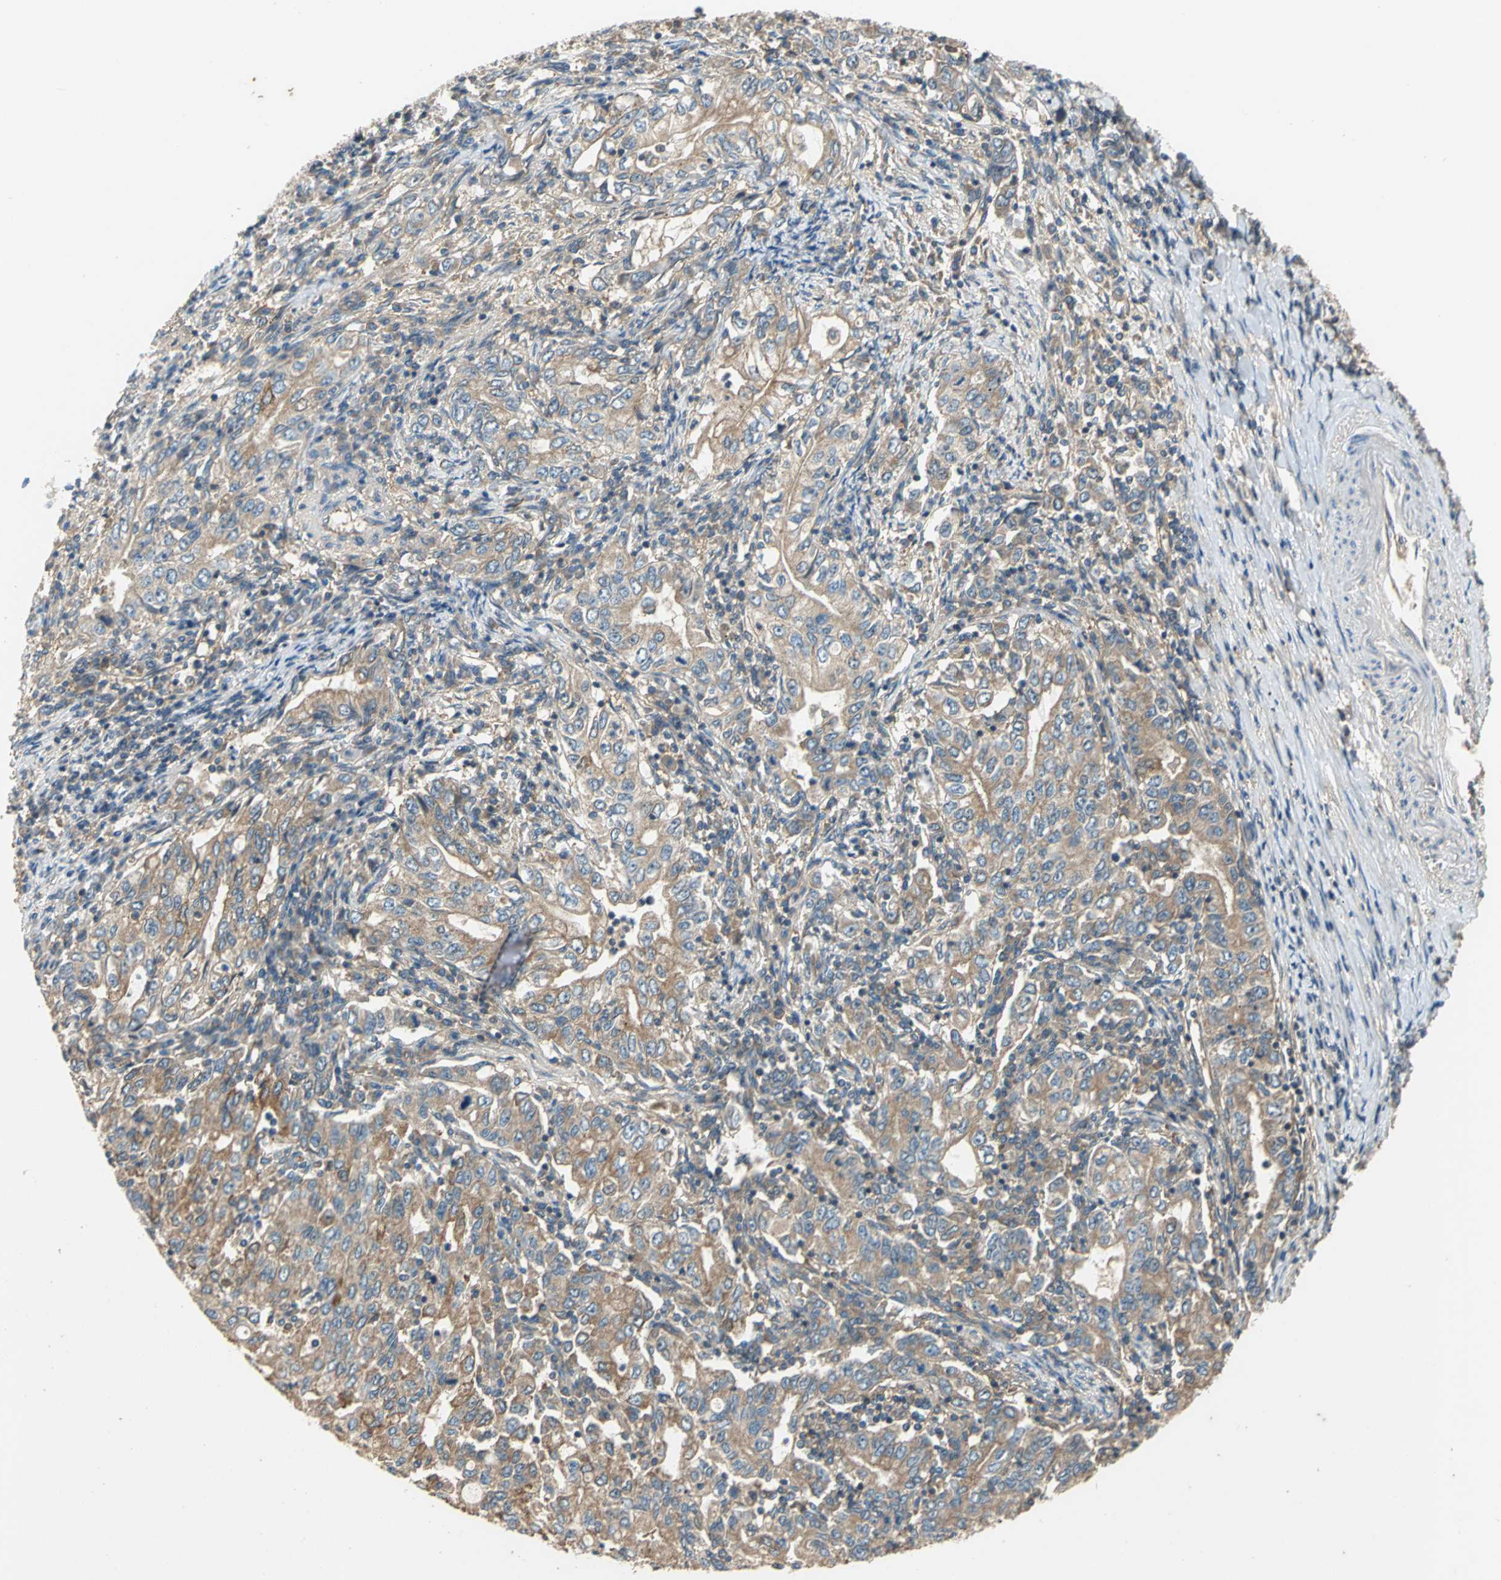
{"staining": {"intensity": "moderate", "quantity": ">75%", "location": "cytoplasmic/membranous"}, "tissue": "stomach cancer", "cell_type": "Tumor cells", "image_type": "cancer", "snomed": [{"axis": "morphology", "description": "Adenocarcinoma, NOS"}, {"axis": "topography", "description": "Stomach, lower"}], "caption": "There is medium levels of moderate cytoplasmic/membranous positivity in tumor cells of adenocarcinoma (stomach), as demonstrated by immunohistochemical staining (brown color).", "gene": "EMCN", "patient": {"sex": "female", "age": 72}}